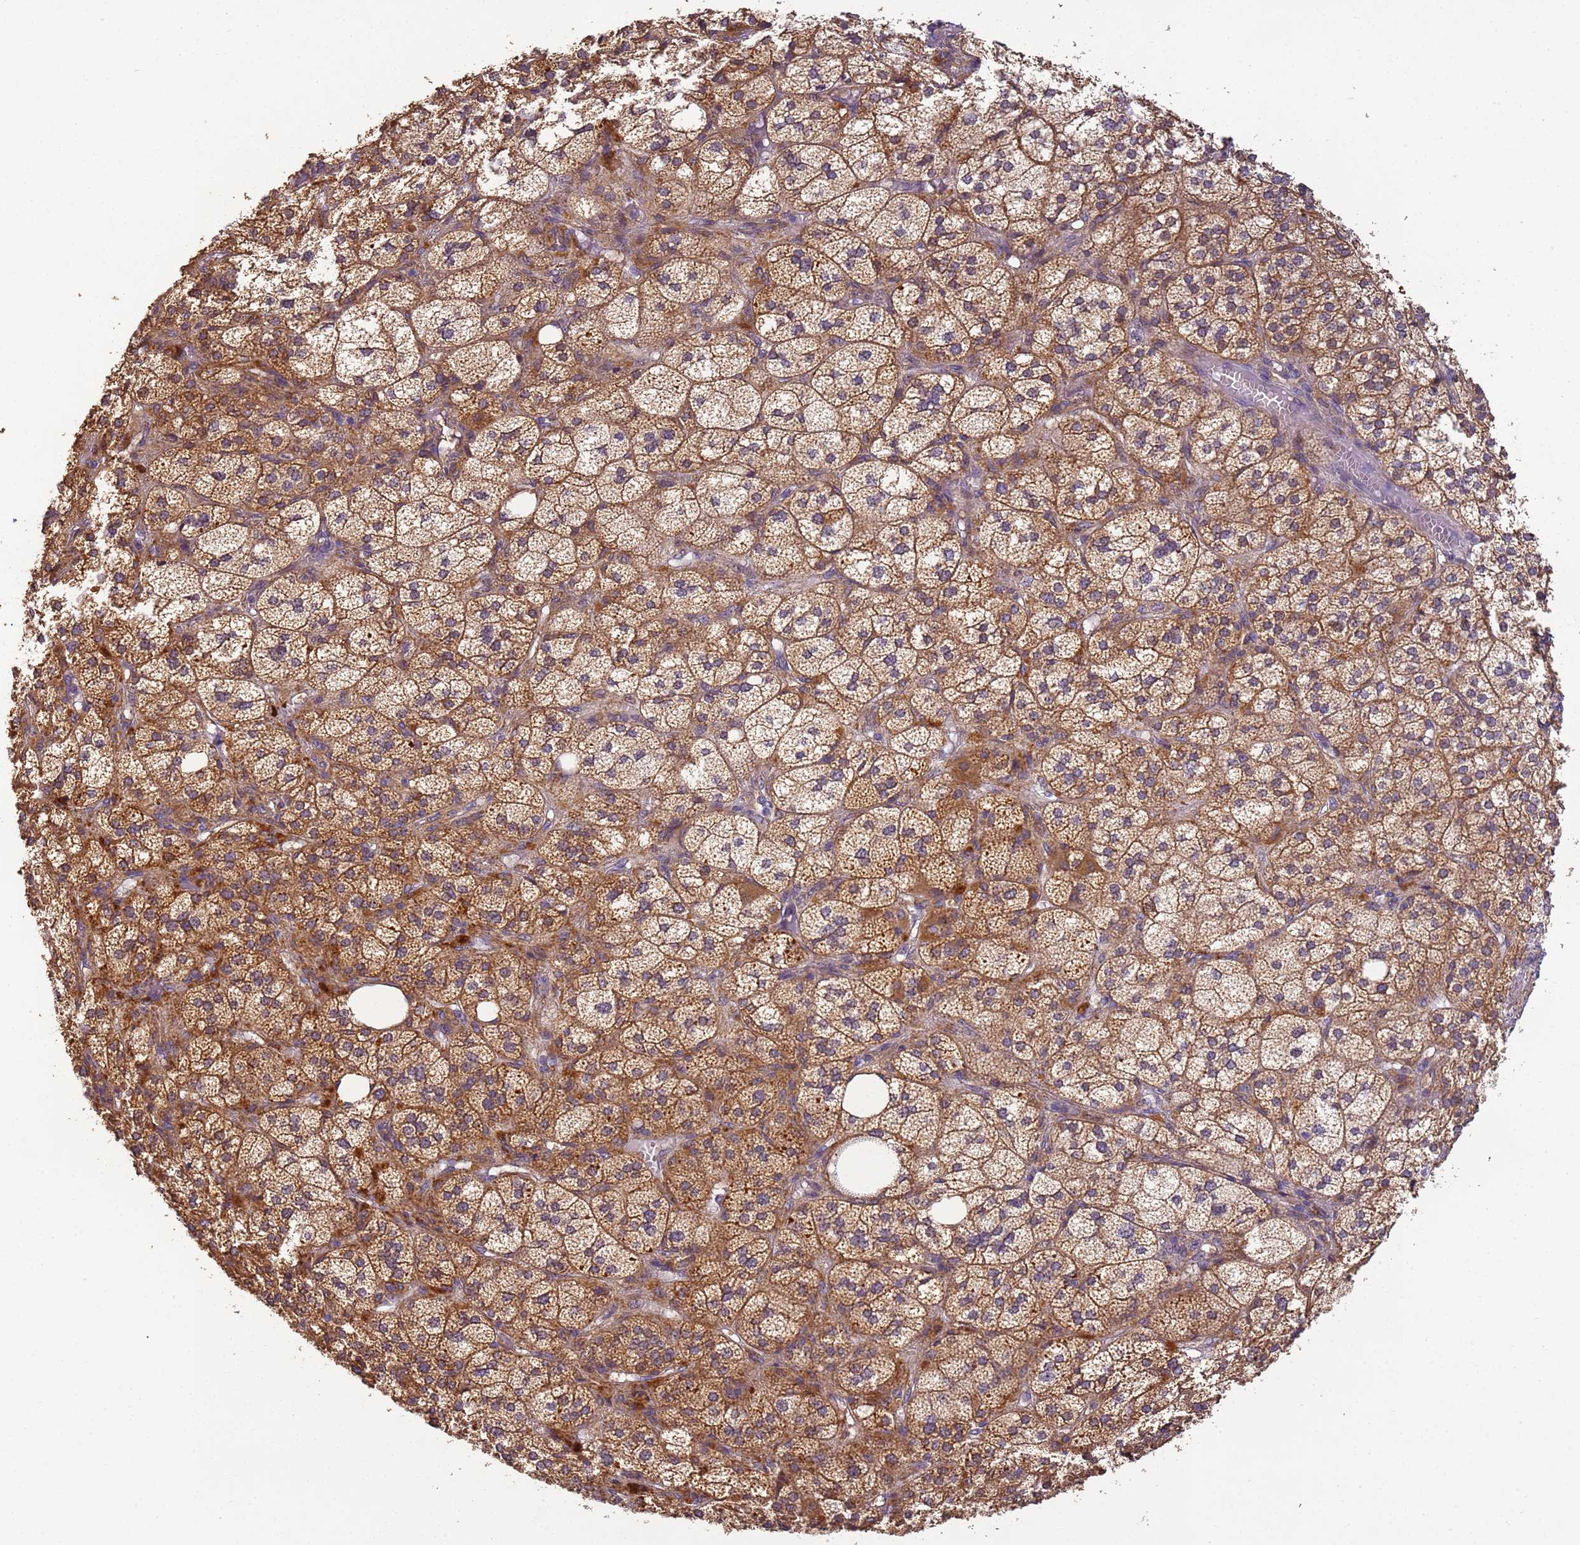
{"staining": {"intensity": "strong", "quantity": ">75%", "location": "cytoplasmic/membranous"}, "tissue": "adrenal gland", "cell_type": "Glandular cells", "image_type": "normal", "snomed": [{"axis": "morphology", "description": "Normal tissue, NOS"}, {"axis": "topography", "description": "Adrenal gland"}], "caption": "Protein expression analysis of benign human adrenal gland reveals strong cytoplasmic/membranous expression in approximately >75% of glandular cells.", "gene": "TIGAR", "patient": {"sex": "female", "age": 61}}